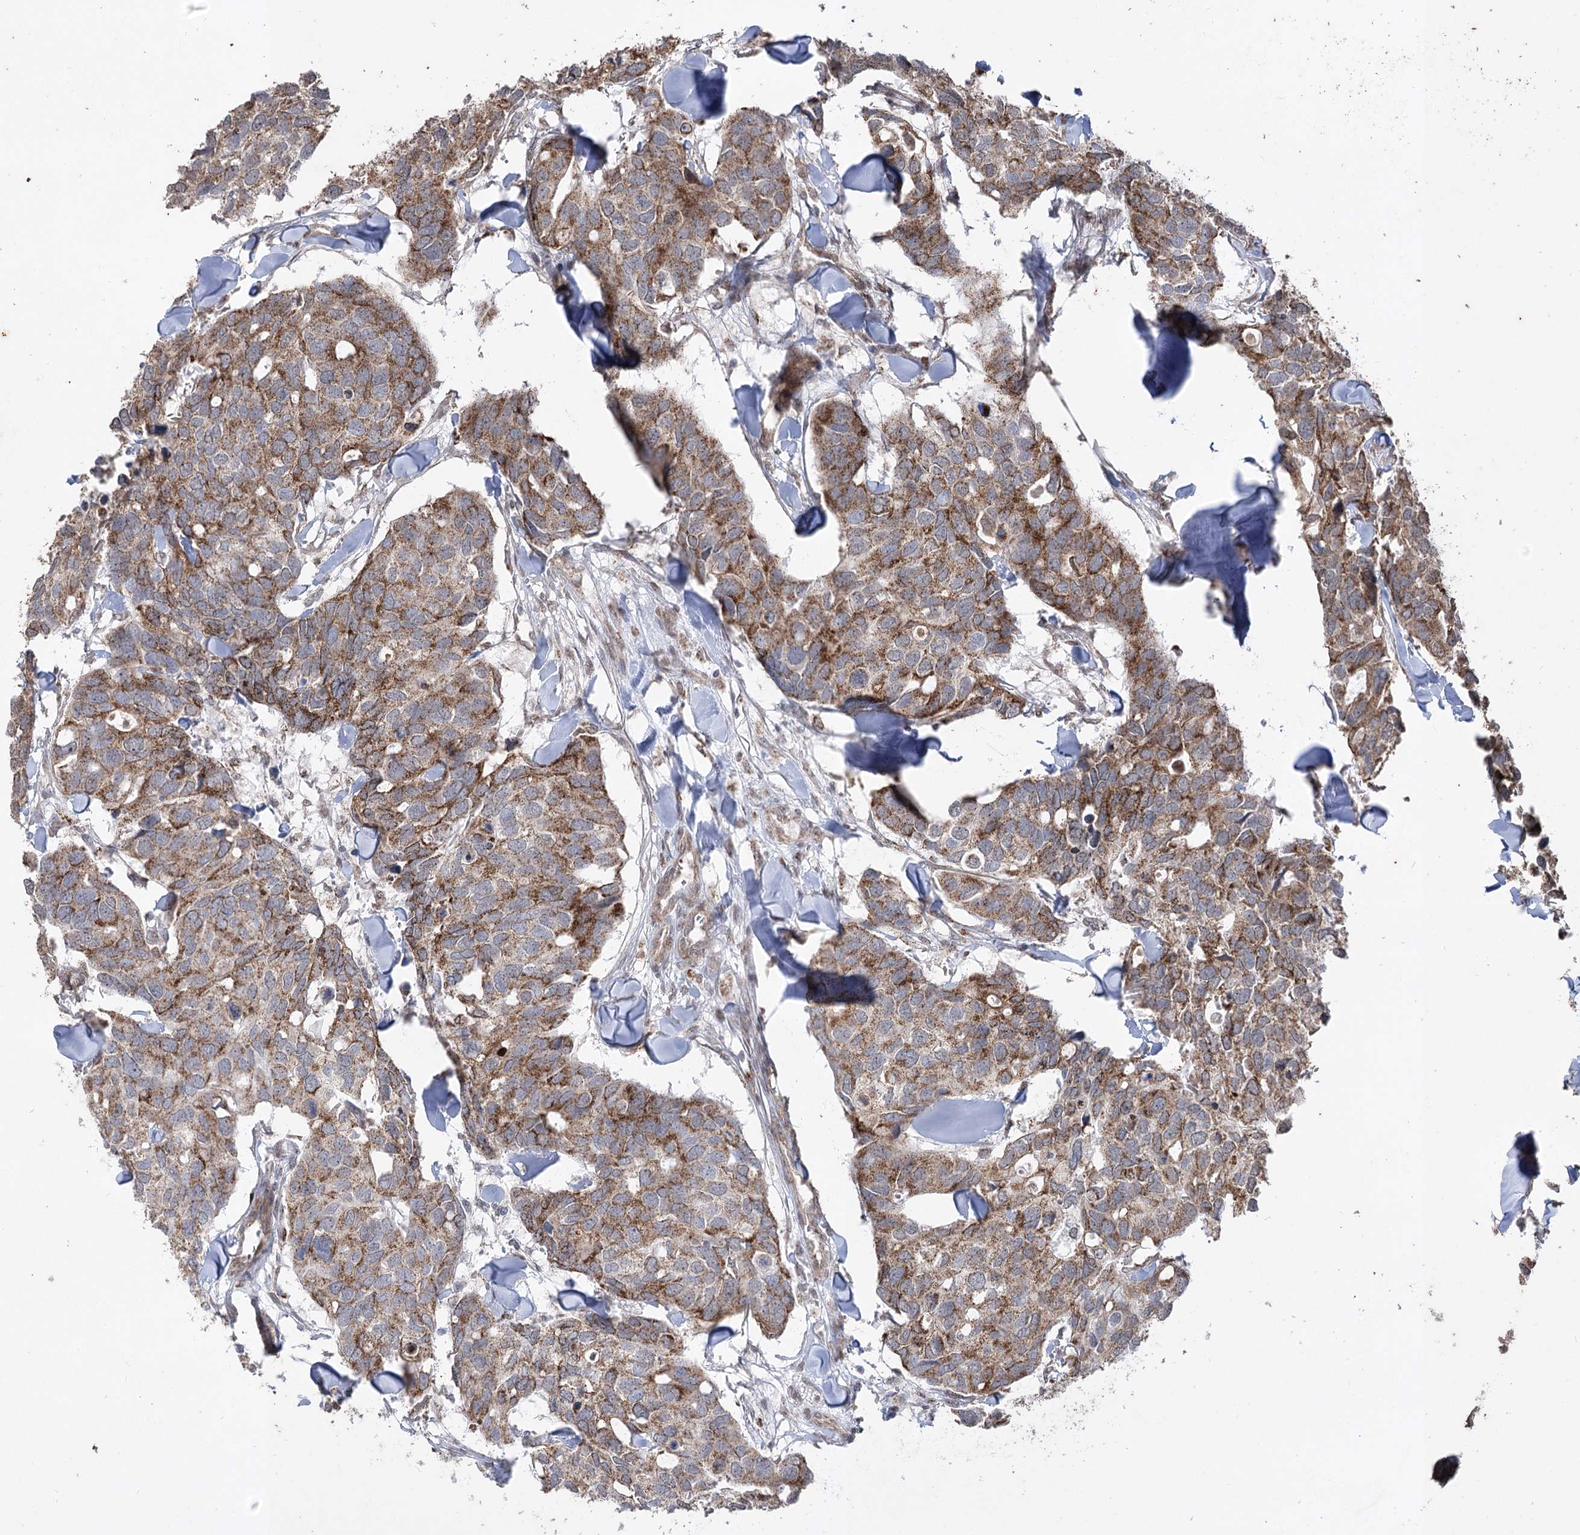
{"staining": {"intensity": "strong", "quantity": ">75%", "location": "cytoplasmic/membranous"}, "tissue": "breast cancer", "cell_type": "Tumor cells", "image_type": "cancer", "snomed": [{"axis": "morphology", "description": "Duct carcinoma"}, {"axis": "topography", "description": "Breast"}], "caption": "Breast cancer (invasive ductal carcinoma) stained for a protein (brown) shows strong cytoplasmic/membranous positive expression in about >75% of tumor cells.", "gene": "ZSCAN23", "patient": {"sex": "female", "age": 83}}